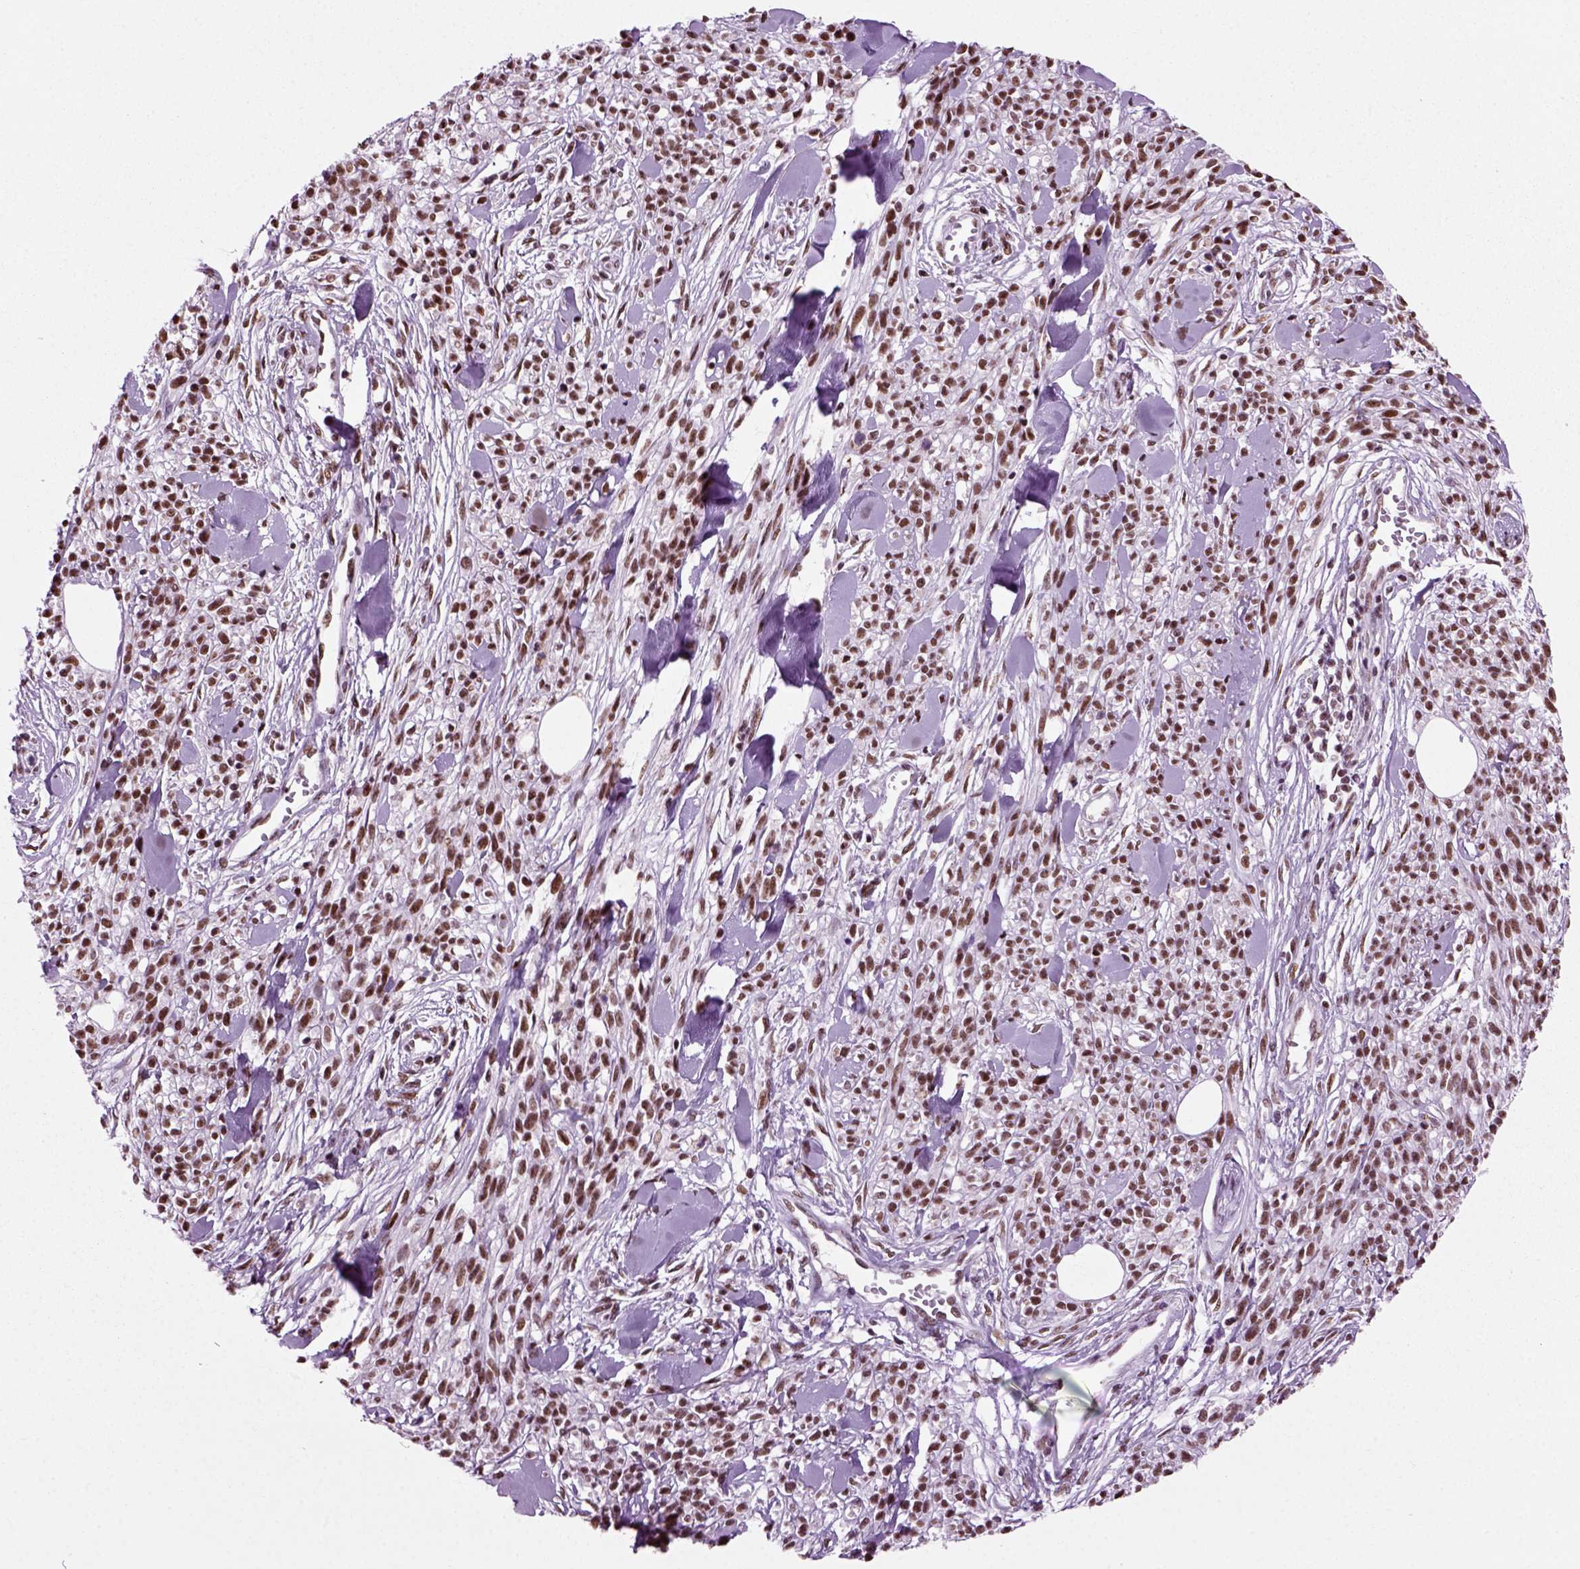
{"staining": {"intensity": "strong", "quantity": ">75%", "location": "nuclear"}, "tissue": "melanoma", "cell_type": "Tumor cells", "image_type": "cancer", "snomed": [{"axis": "morphology", "description": "Malignant melanoma, NOS"}, {"axis": "topography", "description": "Skin"}, {"axis": "topography", "description": "Skin of trunk"}], "caption": "Protein expression analysis of malignant melanoma exhibits strong nuclear positivity in about >75% of tumor cells.", "gene": "RCOR3", "patient": {"sex": "male", "age": 74}}